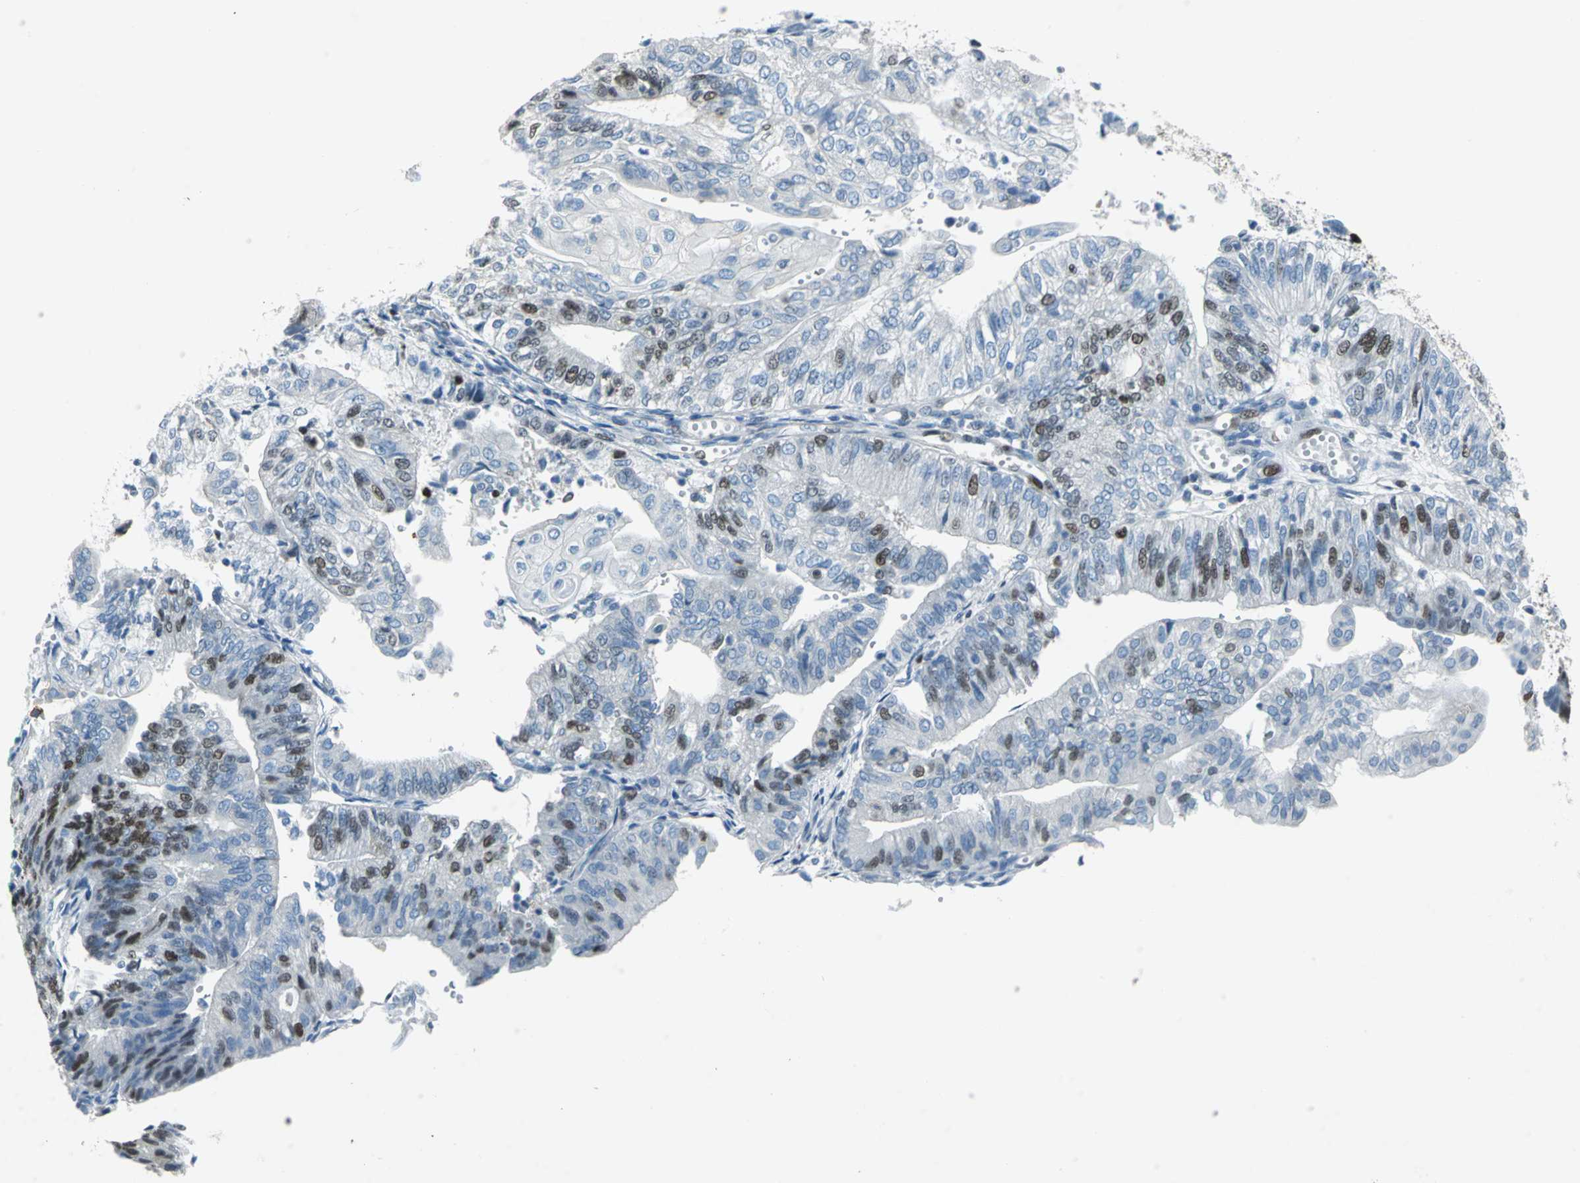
{"staining": {"intensity": "weak", "quantity": "<25%", "location": "nuclear"}, "tissue": "endometrial cancer", "cell_type": "Tumor cells", "image_type": "cancer", "snomed": [{"axis": "morphology", "description": "Adenocarcinoma, NOS"}, {"axis": "topography", "description": "Endometrium"}], "caption": "The IHC image has no significant staining in tumor cells of endometrial cancer (adenocarcinoma) tissue. (Stains: DAB (3,3'-diaminobenzidine) immunohistochemistry with hematoxylin counter stain, Microscopy: brightfield microscopy at high magnification).", "gene": "MCM3", "patient": {"sex": "female", "age": 59}}